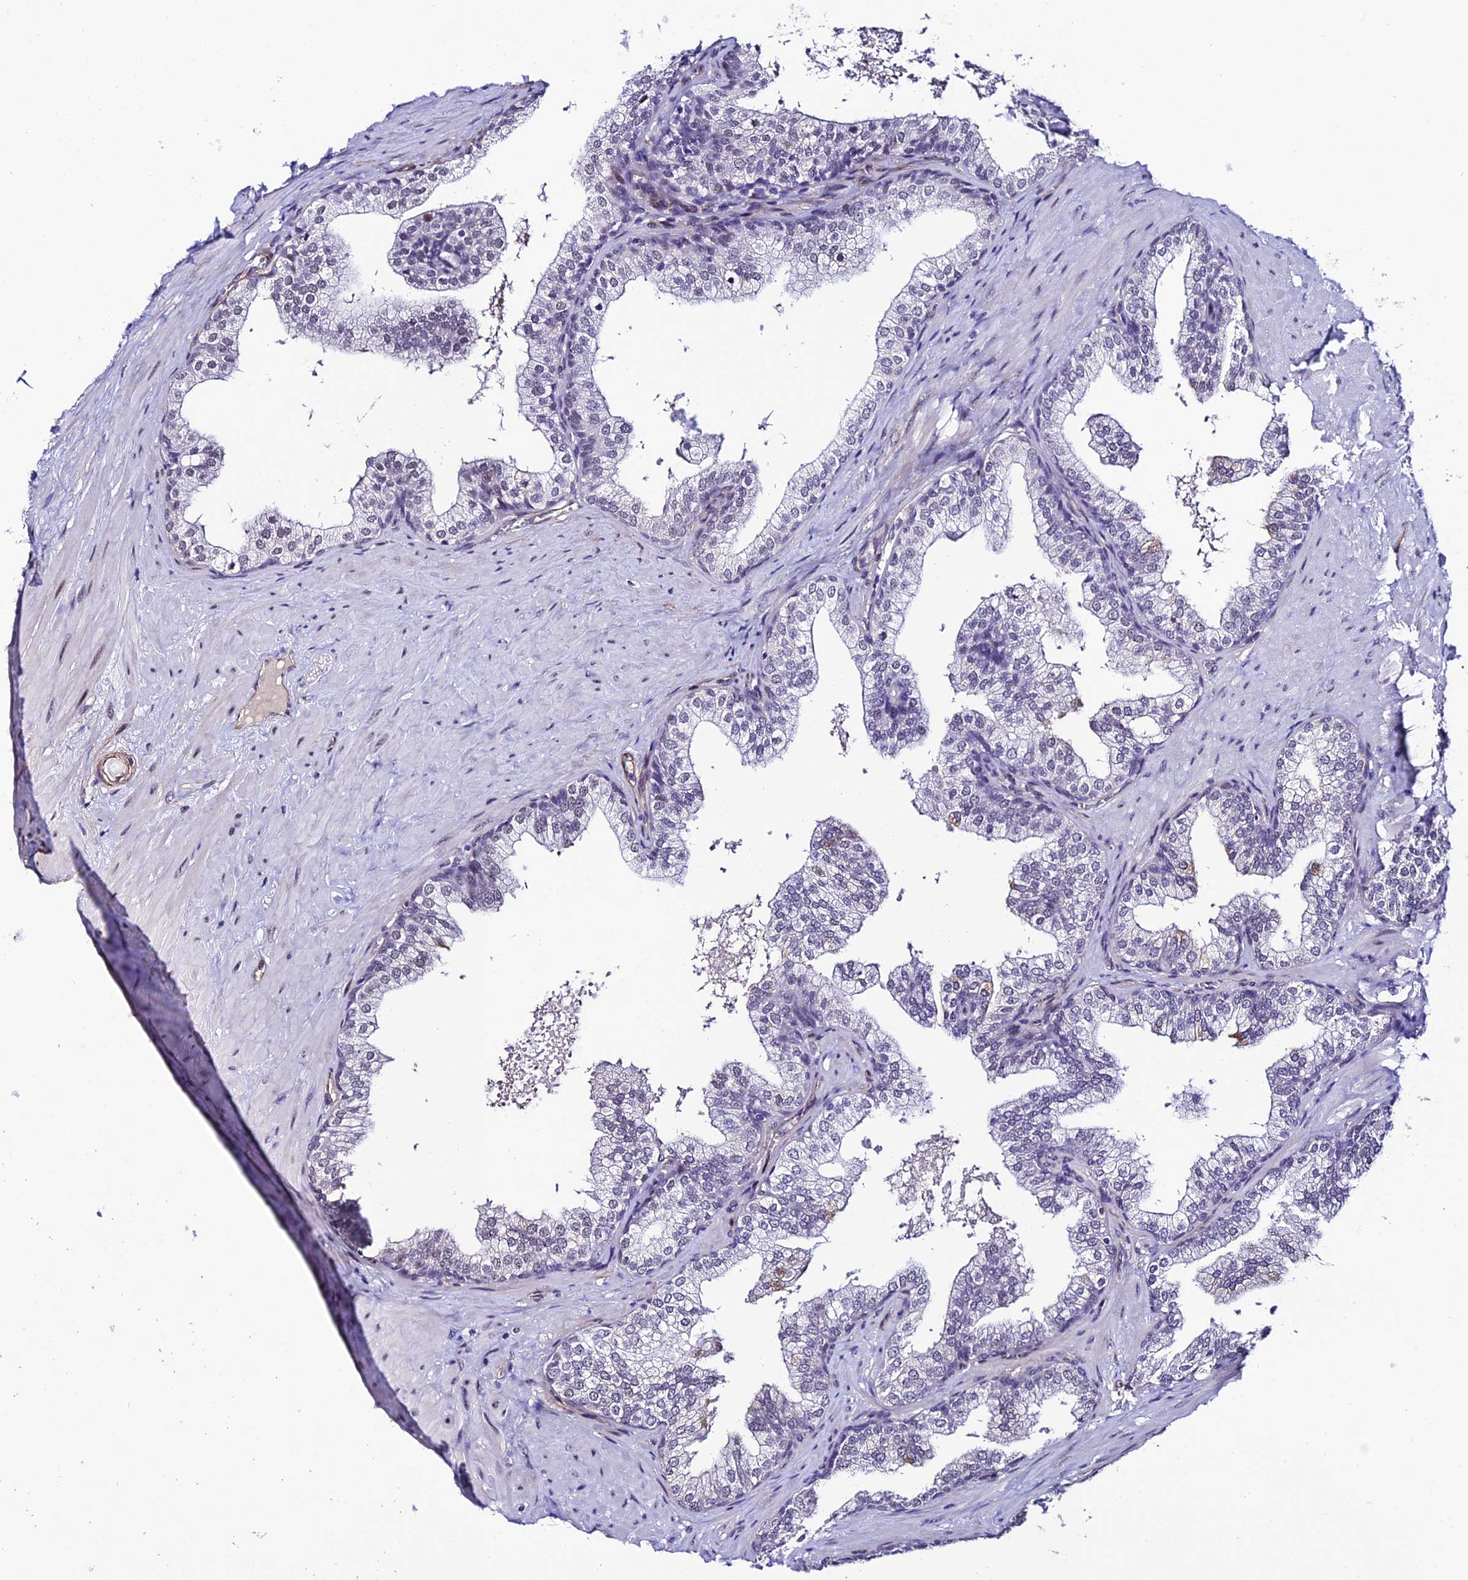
{"staining": {"intensity": "moderate", "quantity": "<25%", "location": "nuclear"}, "tissue": "prostate", "cell_type": "Glandular cells", "image_type": "normal", "snomed": [{"axis": "morphology", "description": "Normal tissue, NOS"}, {"axis": "topography", "description": "Prostate"}], "caption": "The immunohistochemical stain highlights moderate nuclear positivity in glandular cells of benign prostate. The protein of interest is stained brown, and the nuclei are stained in blue (DAB (3,3'-diaminobenzidine) IHC with brightfield microscopy, high magnification).", "gene": "SYT15B", "patient": {"sex": "male", "age": 60}}